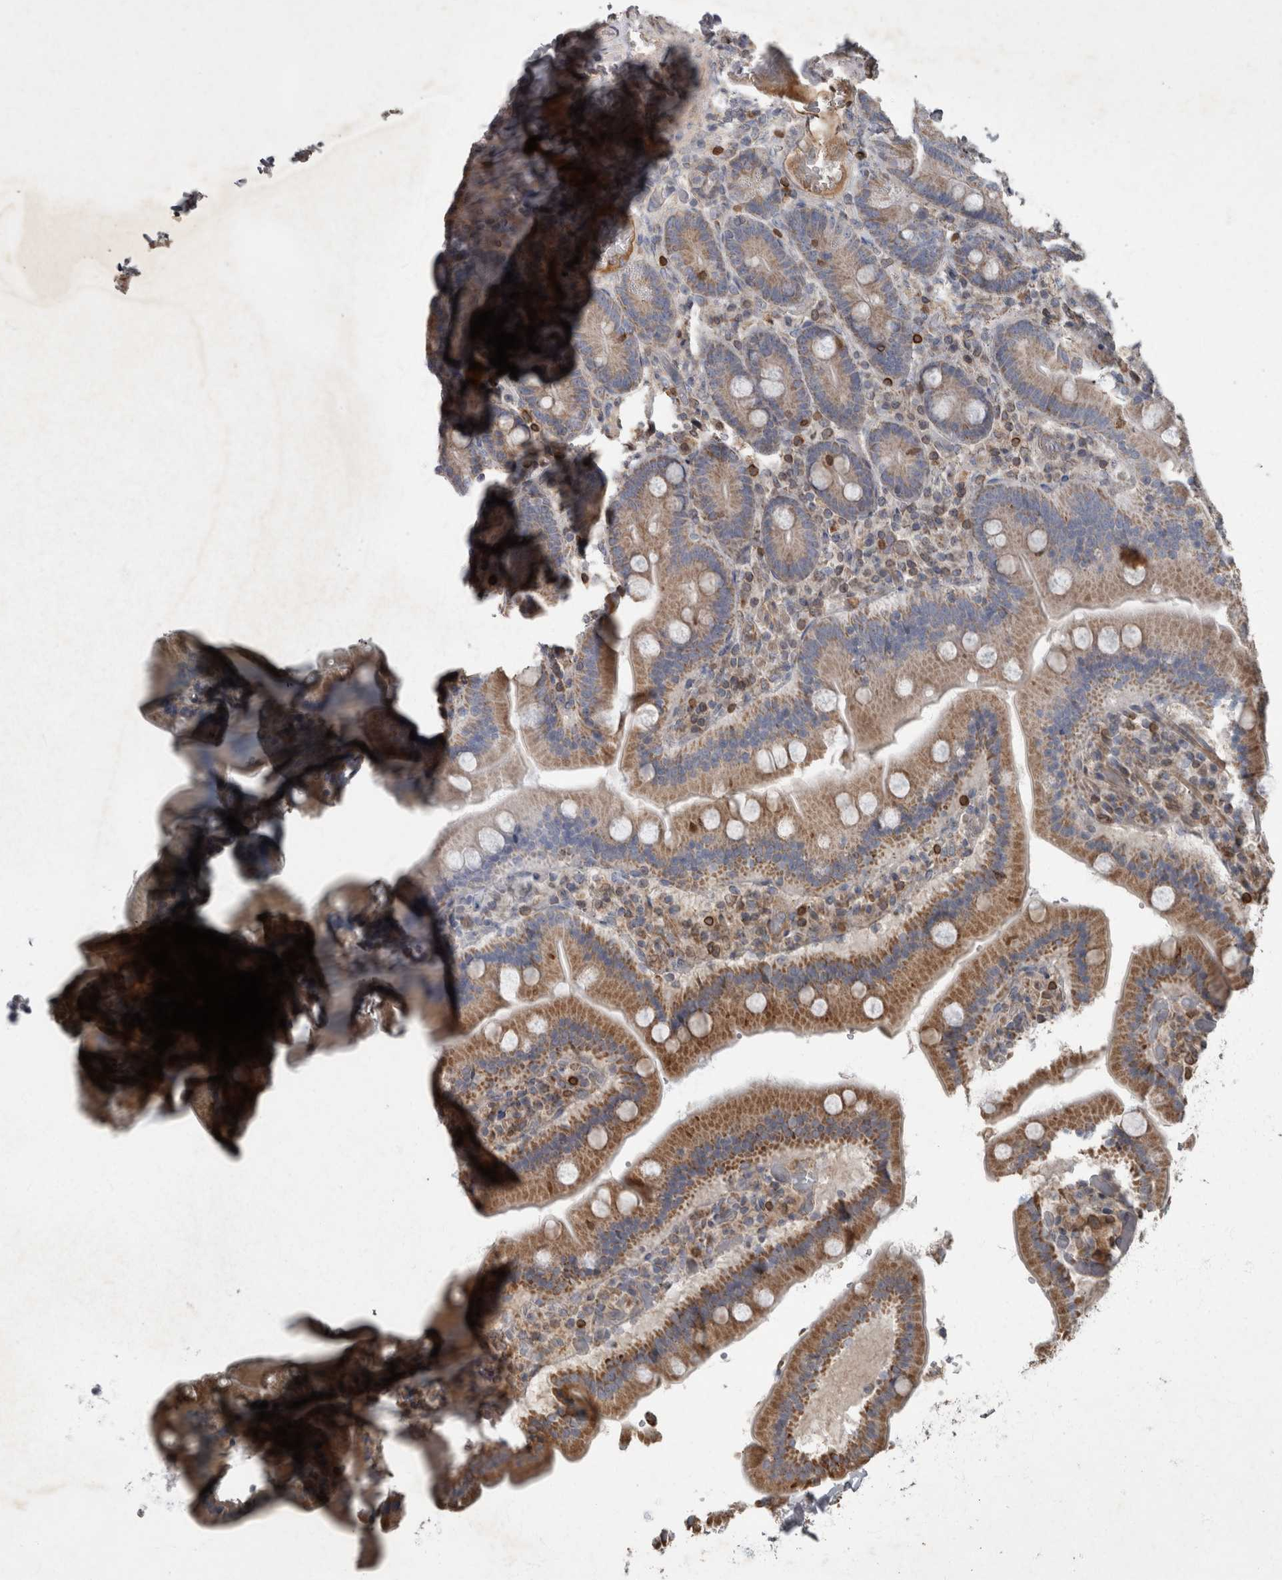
{"staining": {"intensity": "moderate", "quantity": ">75%", "location": "cytoplasmic/membranous"}, "tissue": "duodenum", "cell_type": "Glandular cells", "image_type": "normal", "snomed": [{"axis": "morphology", "description": "Normal tissue, NOS"}, {"axis": "topography", "description": "Duodenum"}], "caption": "IHC of benign duodenum exhibits medium levels of moderate cytoplasmic/membranous staining in approximately >75% of glandular cells.", "gene": "PPP1R3C", "patient": {"sex": "female", "age": 62}}